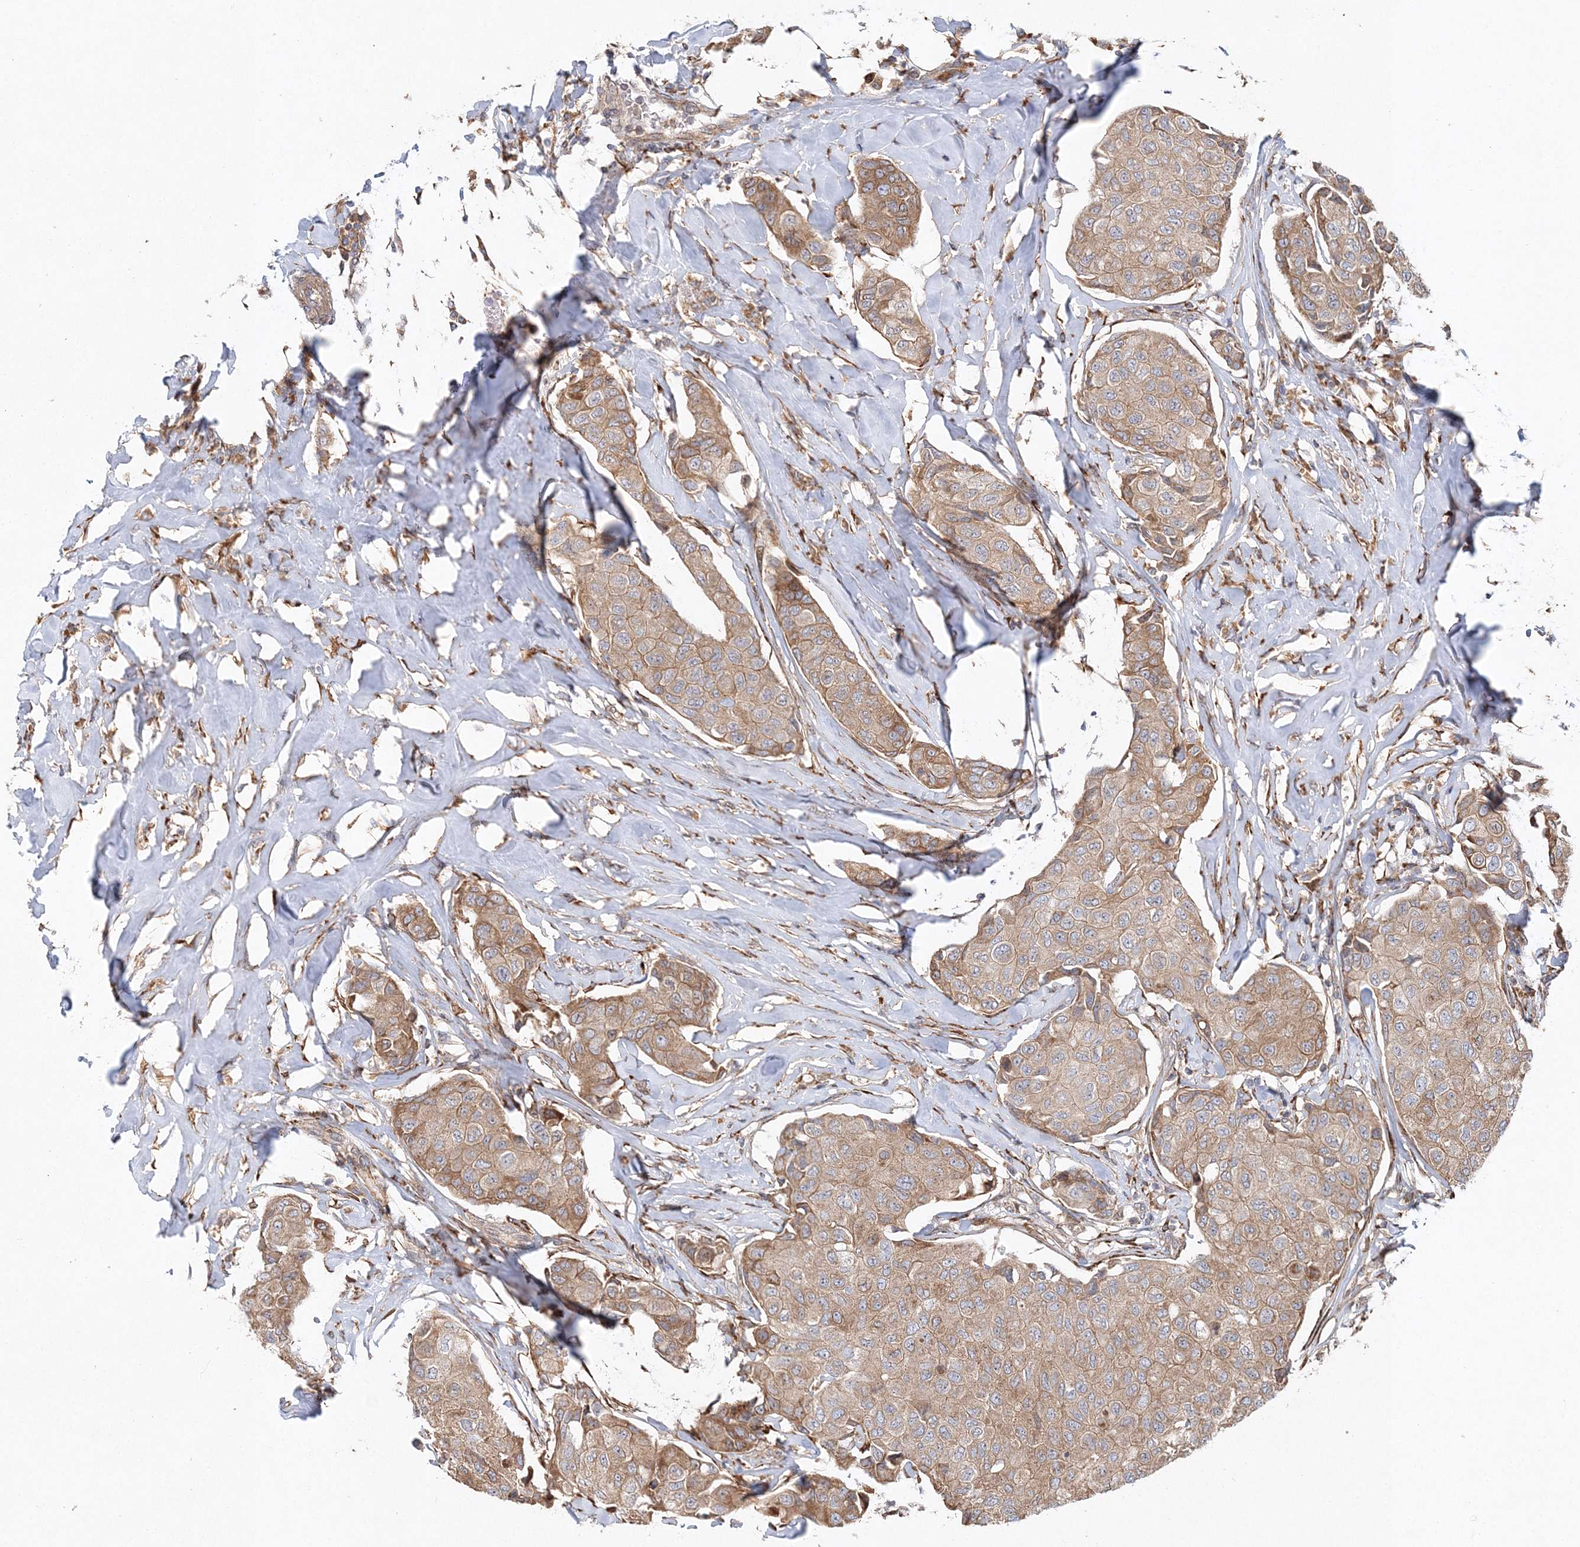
{"staining": {"intensity": "weak", "quantity": ">75%", "location": "cytoplasmic/membranous"}, "tissue": "breast cancer", "cell_type": "Tumor cells", "image_type": "cancer", "snomed": [{"axis": "morphology", "description": "Duct carcinoma"}, {"axis": "topography", "description": "Breast"}], "caption": "Immunohistochemistry (DAB) staining of human breast cancer displays weak cytoplasmic/membranous protein expression in about >75% of tumor cells.", "gene": "ZFYVE16", "patient": {"sex": "female", "age": 80}}